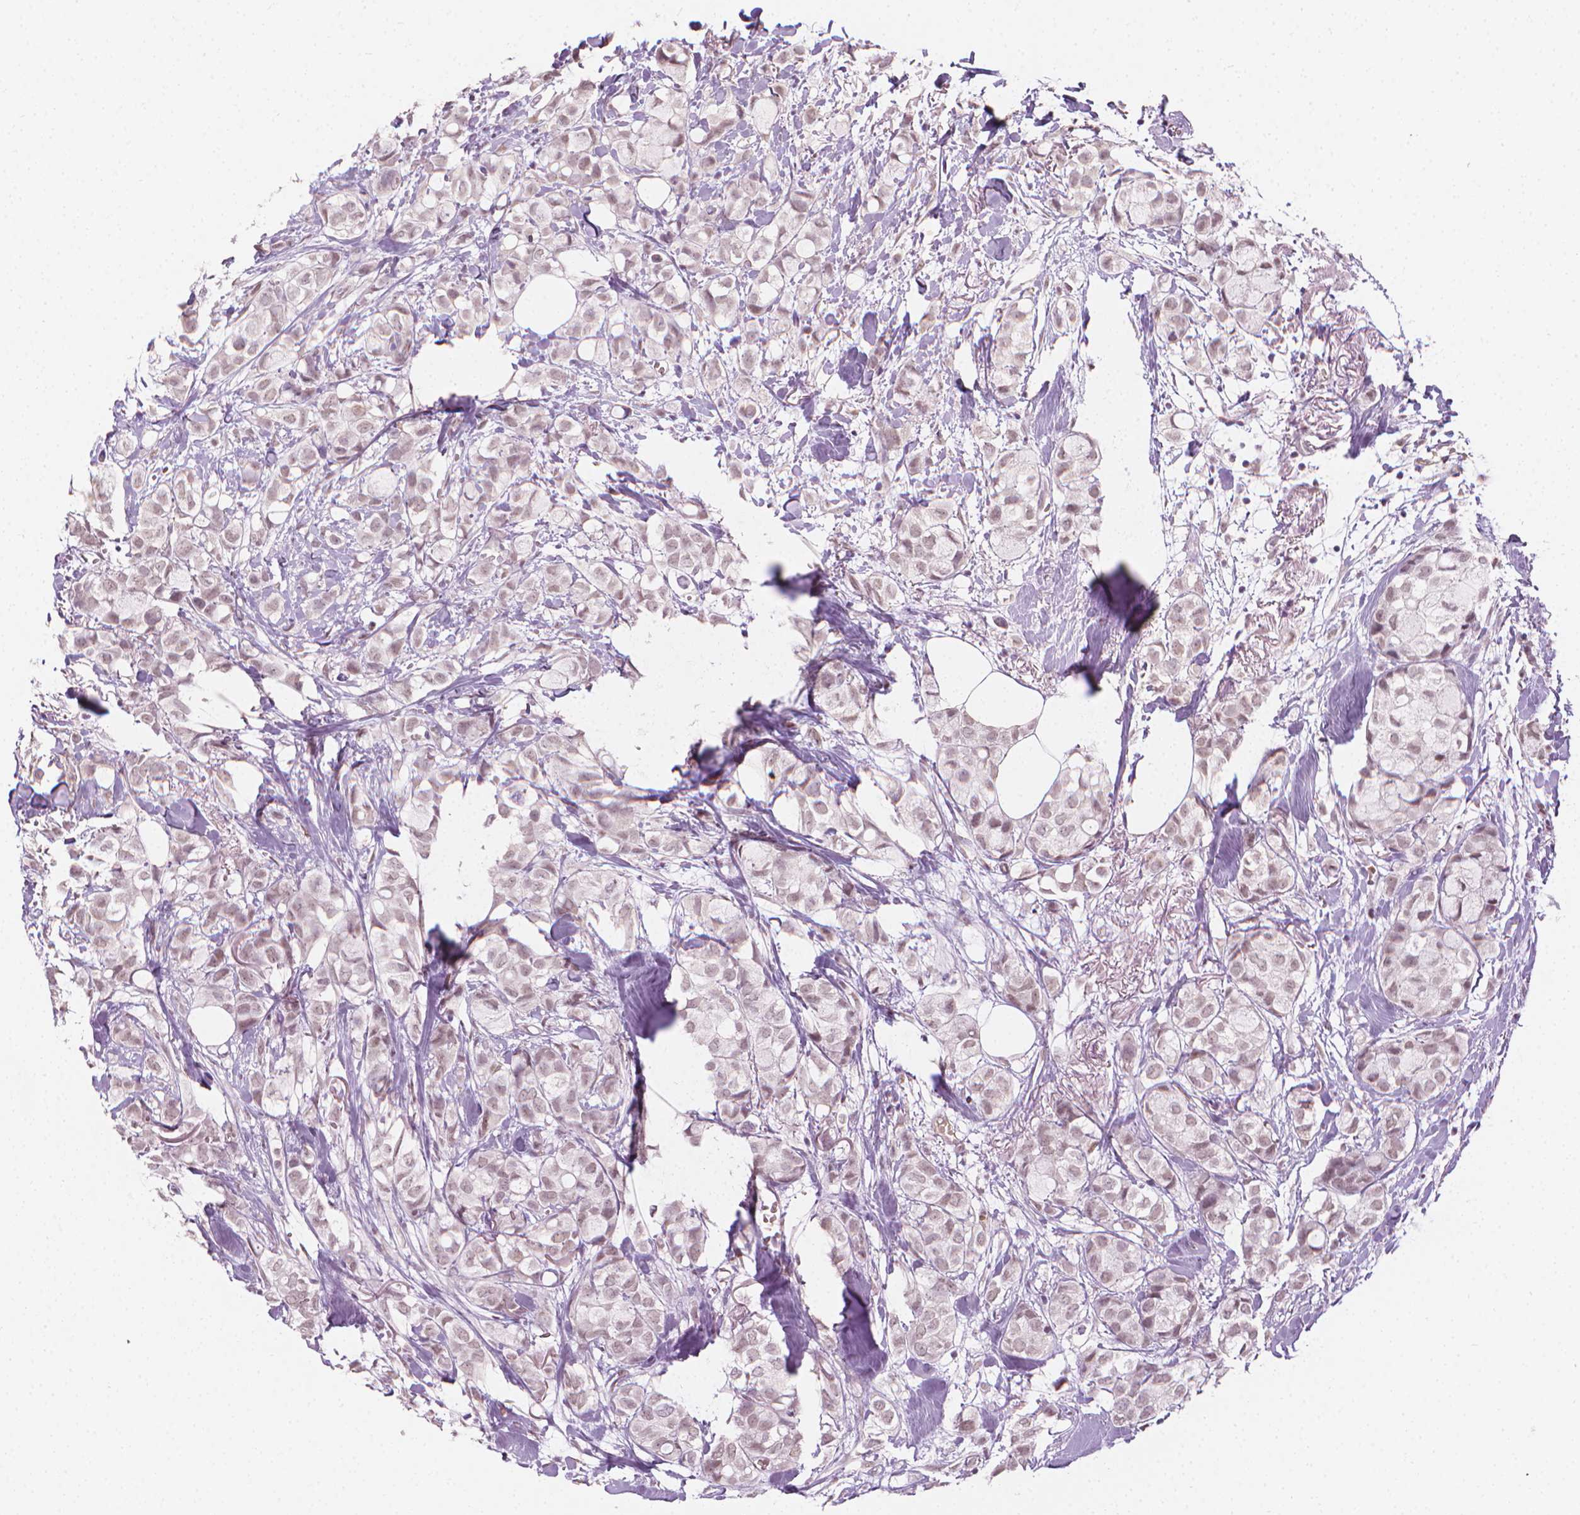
{"staining": {"intensity": "weak", "quantity": "25%-75%", "location": "nuclear"}, "tissue": "breast cancer", "cell_type": "Tumor cells", "image_type": "cancer", "snomed": [{"axis": "morphology", "description": "Duct carcinoma"}, {"axis": "topography", "description": "Breast"}], "caption": "IHC histopathology image of breast cancer stained for a protein (brown), which demonstrates low levels of weak nuclear expression in about 25%-75% of tumor cells.", "gene": "CDKN1C", "patient": {"sex": "female", "age": 85}}